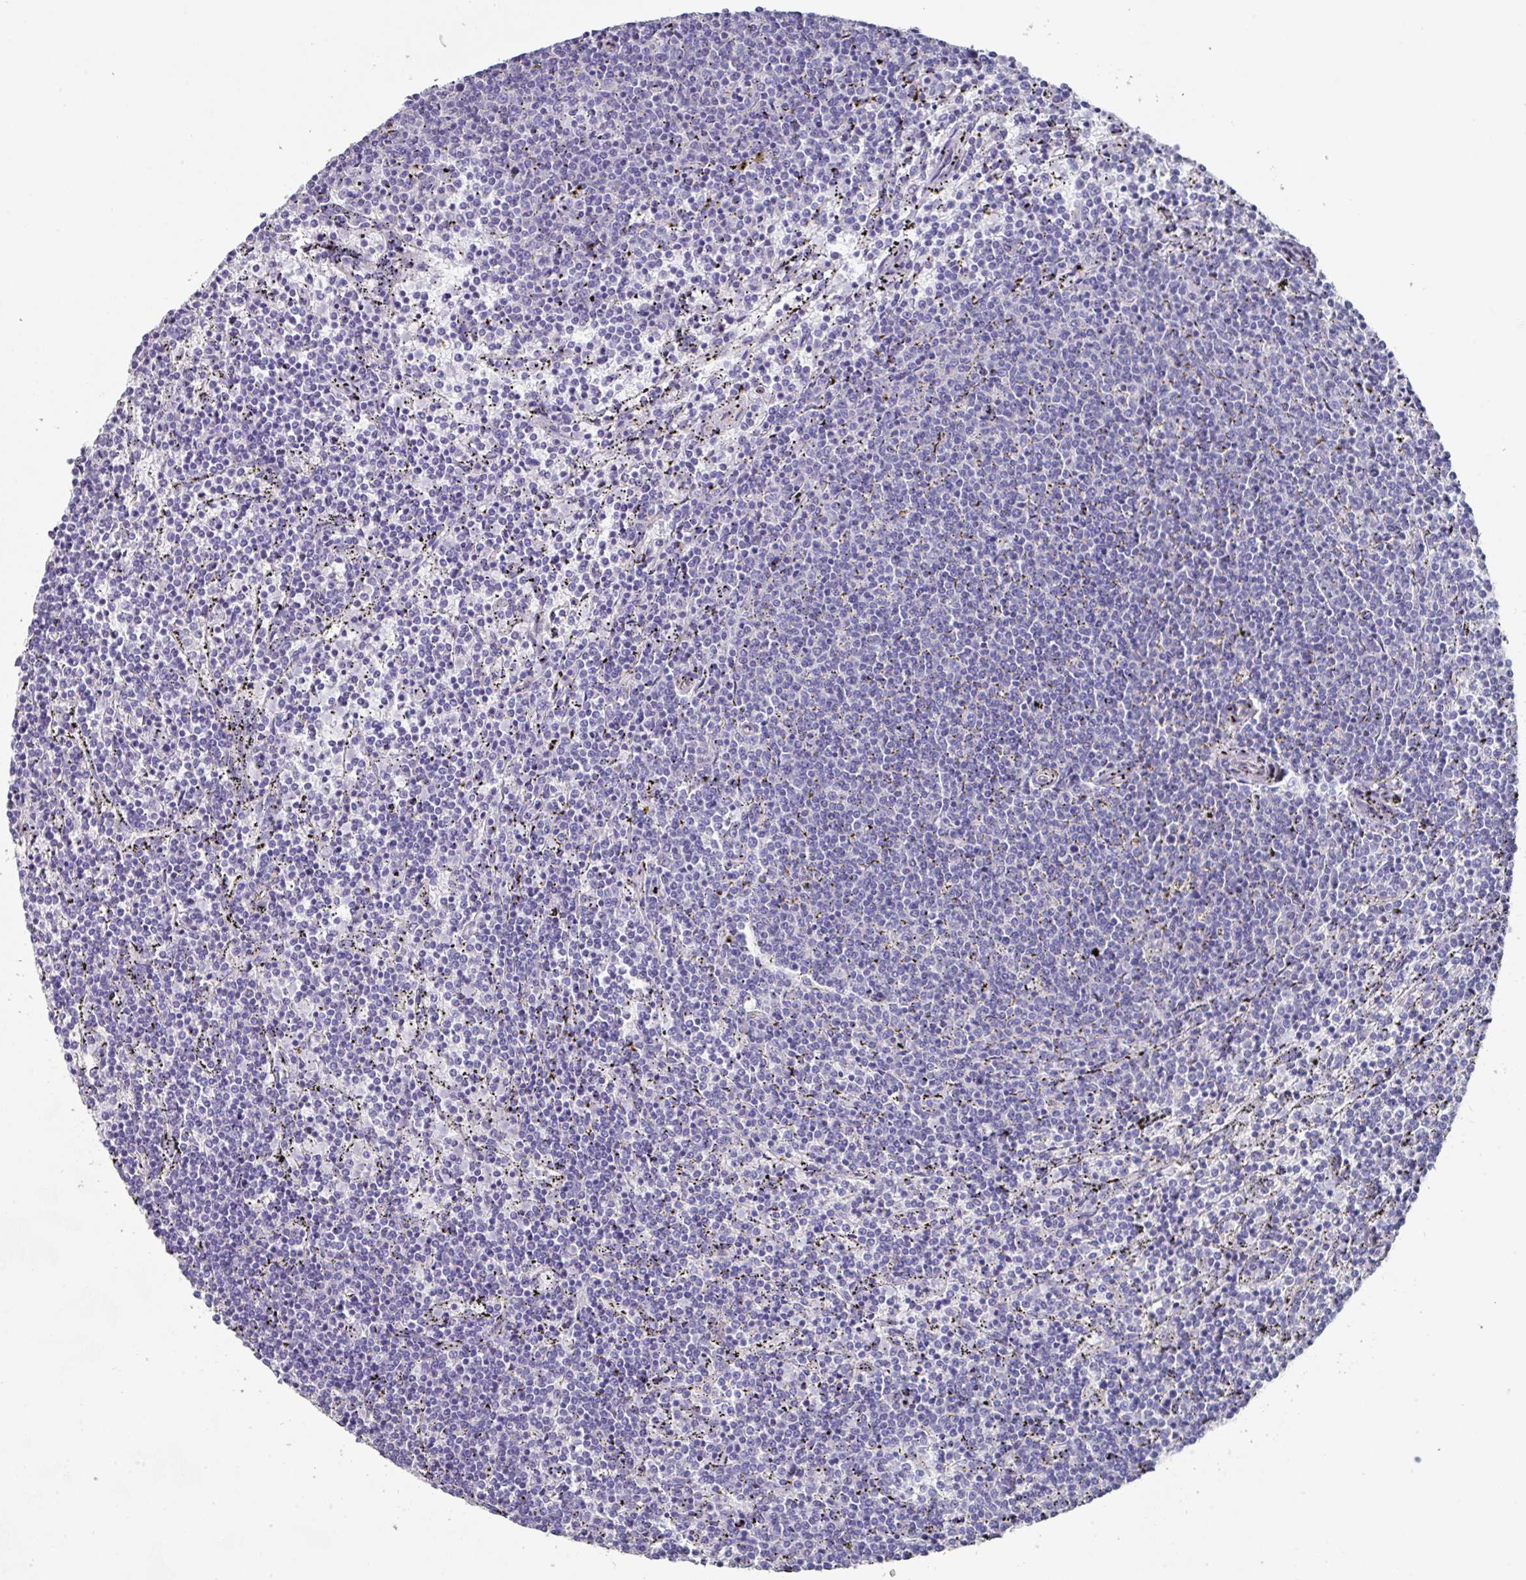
{"staining": {"intensity": "negative", "quantity": "none", "location": "none"}, "tissue": "lymphoma", "cell_type": "Tumor cells", "image_type": "cancer", "snomed": [{"axis": "morphology", "description": "Malignant lymphoma, non-Hodgkin's type, Low grade"}, {"axis": "topography", "description": "Spleen"}], "caption": "Immunohistochemistry micrograph of human low-grade malignant lymphoma, non-Hodgkin's type stained for a protein (brown), which demonstrates no staining in tumor cells.", "gene": "DAZL", "patient": {"sex": "female", "age": 50}}